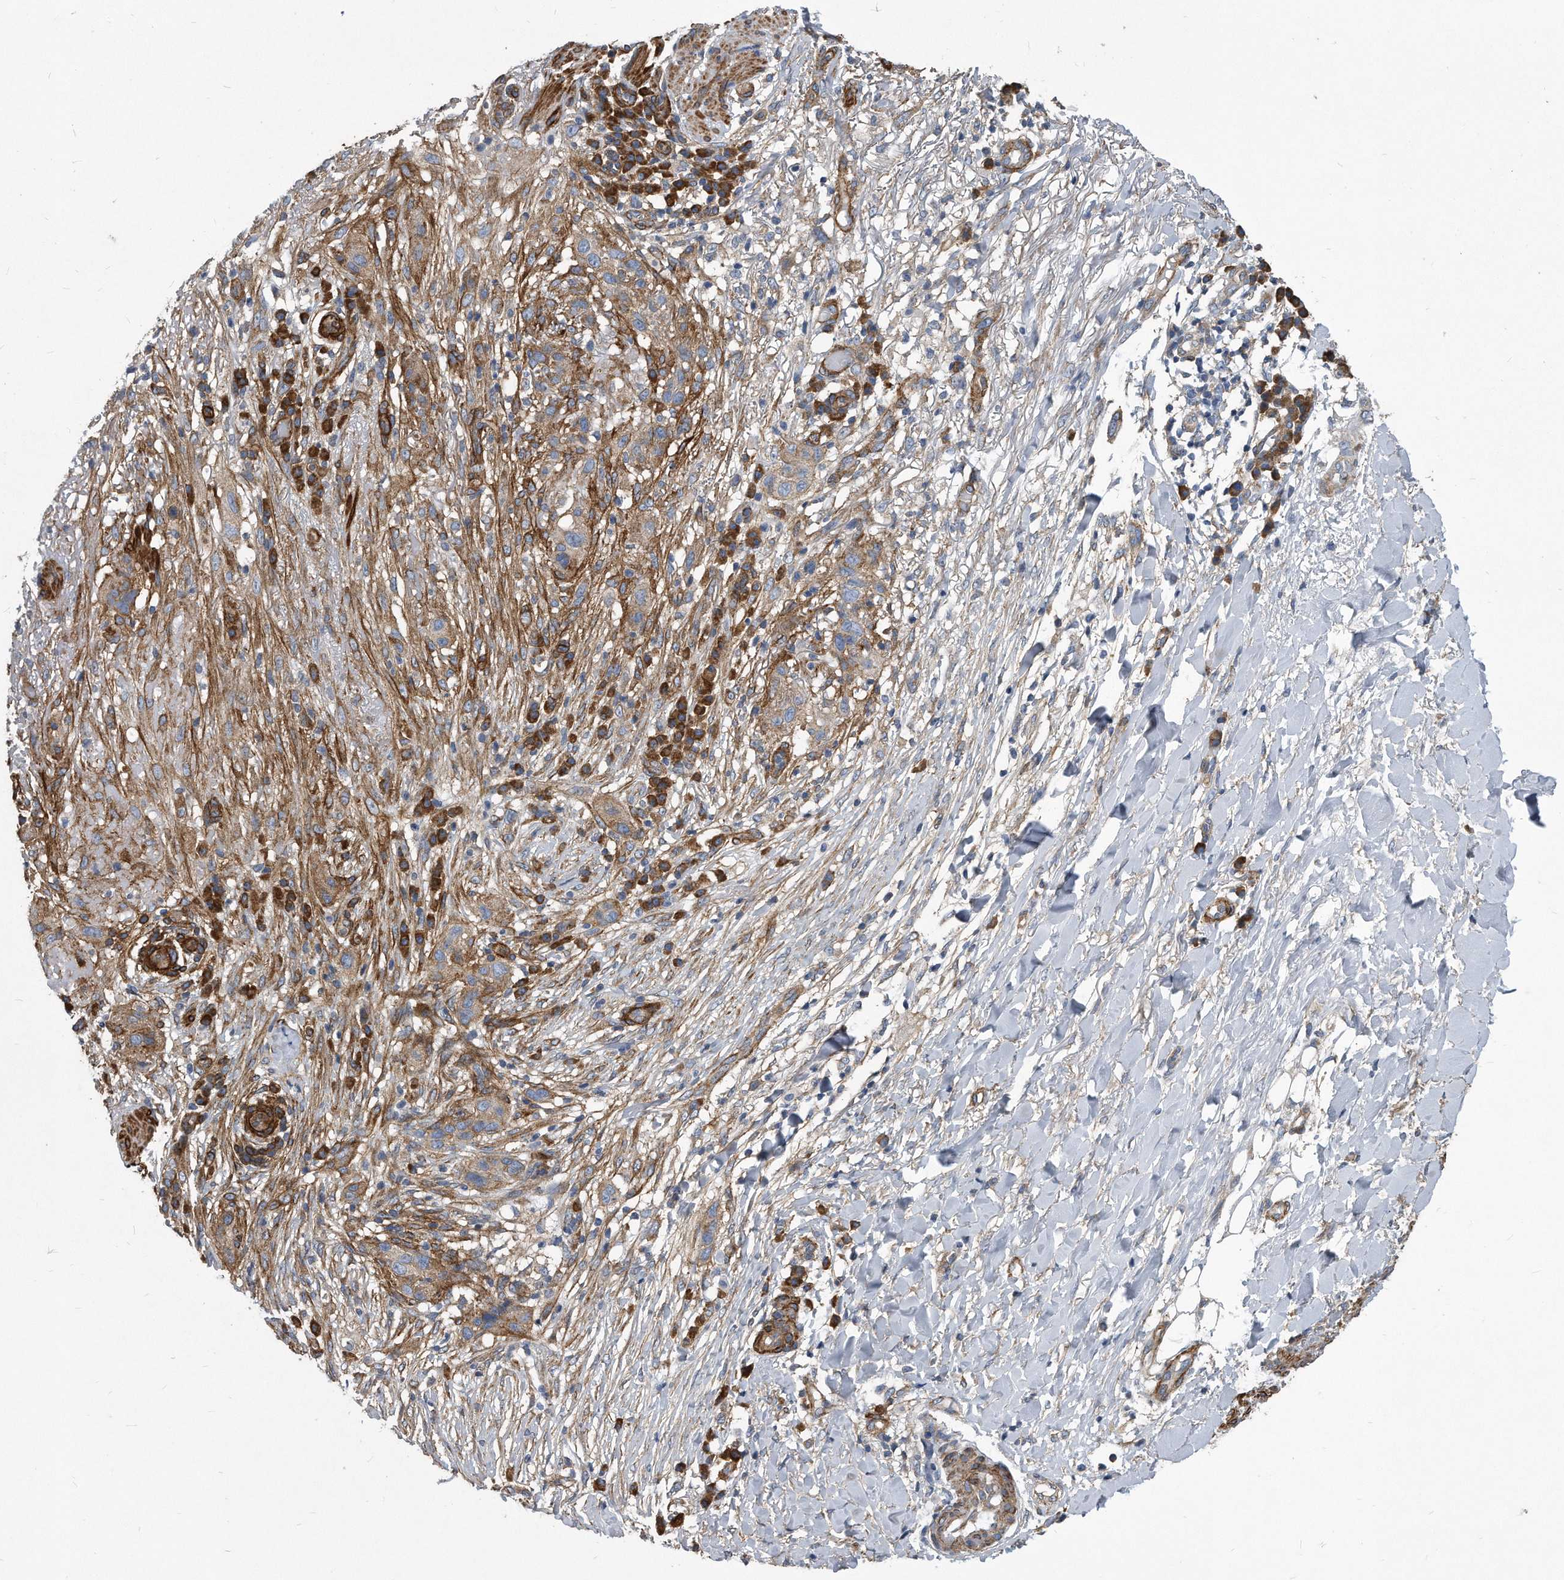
{"staining": {"intensity": "moderate", "quantity": ">75%", "location": "cytoplasmic/membranous"}, "tissue": "skin cancer", "cell_type": "Tumor cells", "image_type": "cancer", "snomed": [{"axis": "morphology", "description": "Normal tissue, NOS"}, {"axis": "morphology", "description": "Squamous cell carcinoma, NOS"}, {"axis": "topography", "description": "Skin"}], "caption": "The micrograph demonstrates staining of skin cancer (squamous cell carcinoma), revealing moderate cytoplasmic/membranous protein positivity (brown color) within tumor cells. Ihc stains the protein of interest in brown and the nuclei are stained blue.", "gene": "EIF2B4", "patient": {"sex": "female", "age": 96}}